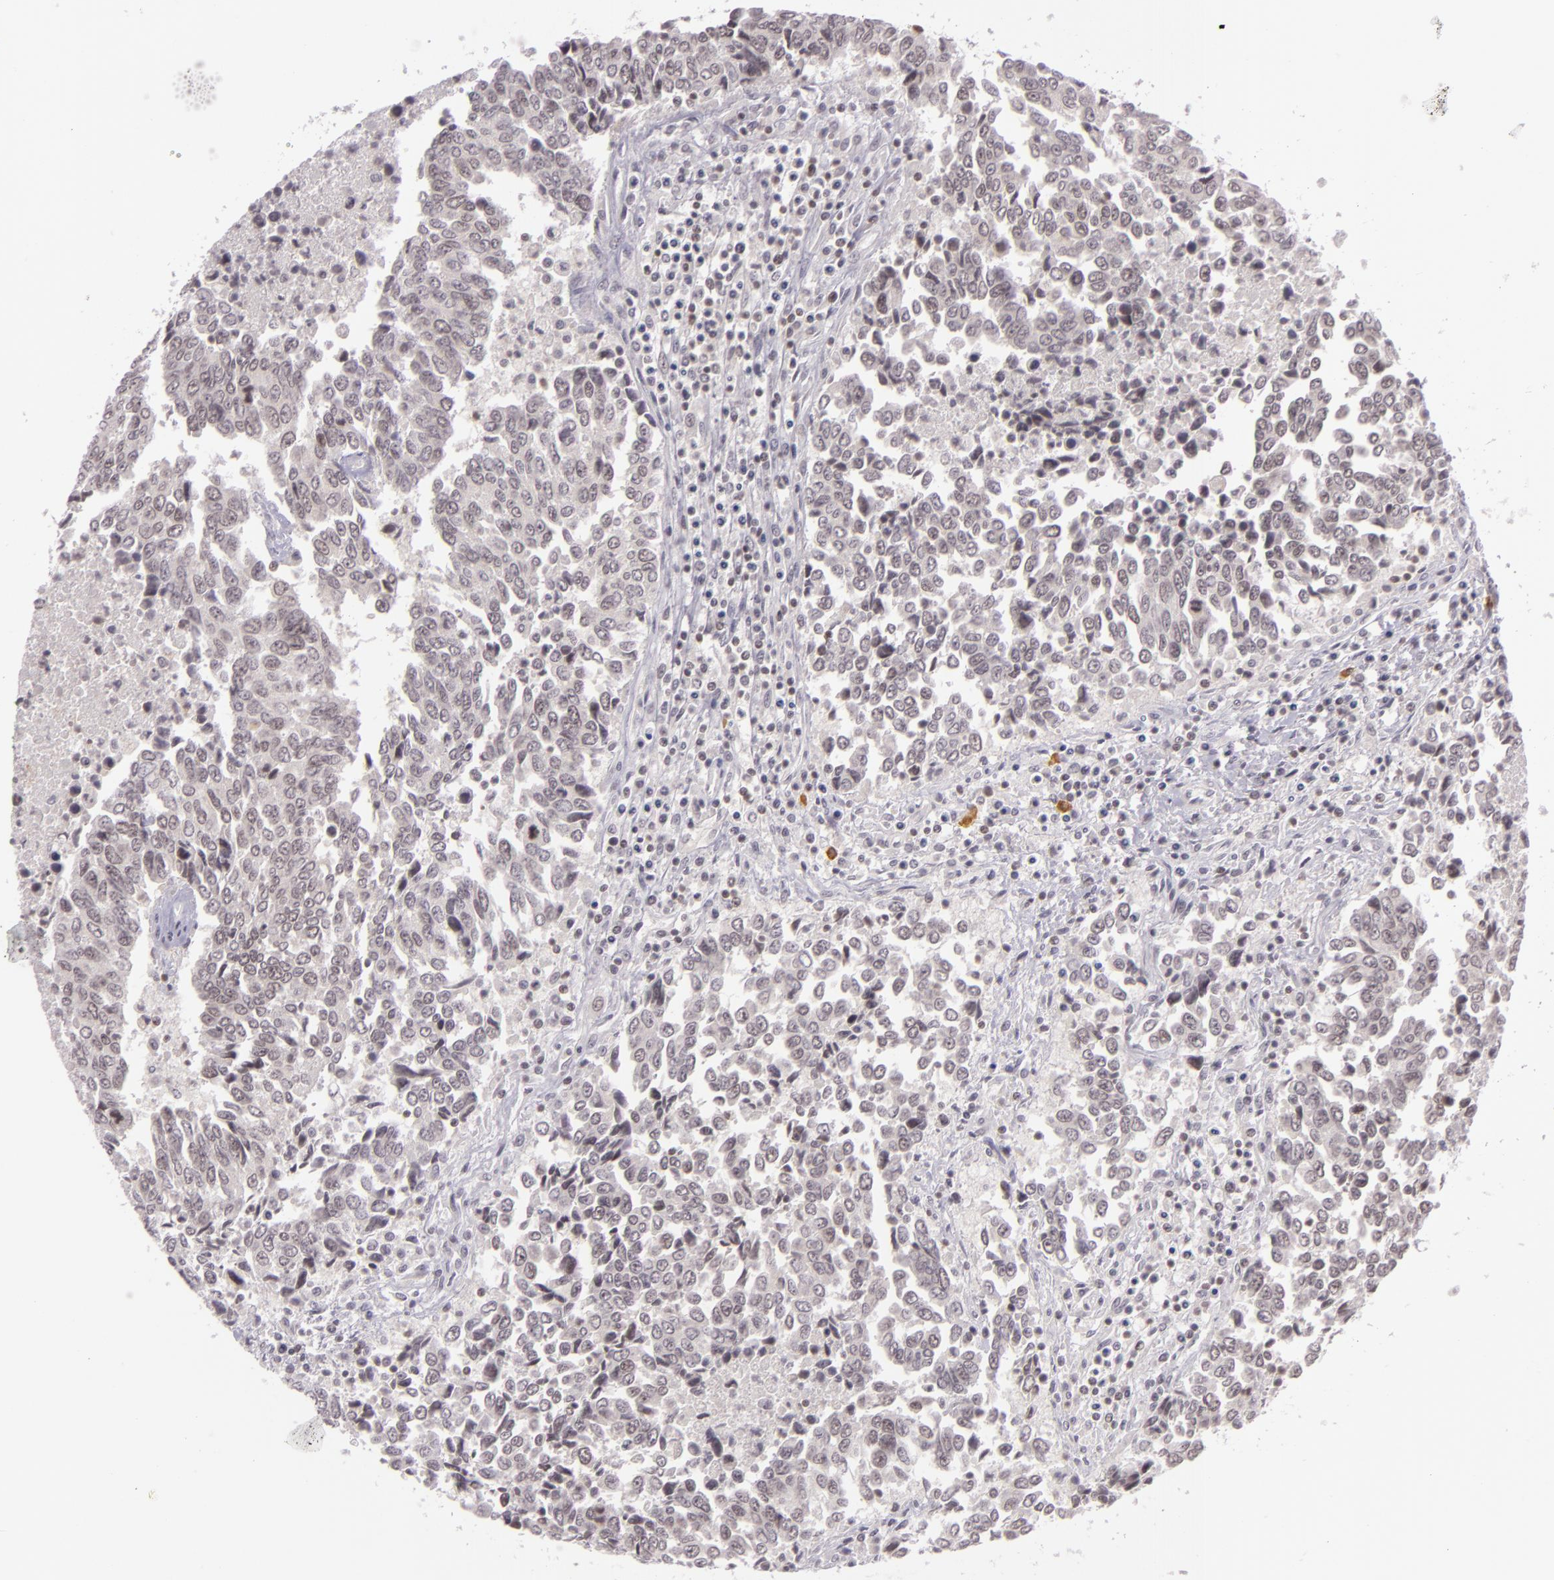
{"staining": {"intensity": "weak", "quantity": "25%-75%", "location": "nuclear"}, "tissue": "urothelial cancer", "cell_type": "Tumor cells", "image_type": "cancer", "snomed": [{"axis": "morphology", "description": "Urothelial carcinoma, High grade"}, {"axis": "topography", "description": "Urinary bladder"}], "caption": "Weak nuclear staining is present in approximately 25%-75% of tumor cells in urothelial cancer.", "gene": "ZFX", "patient": {"sex": "male", "age": 86}}